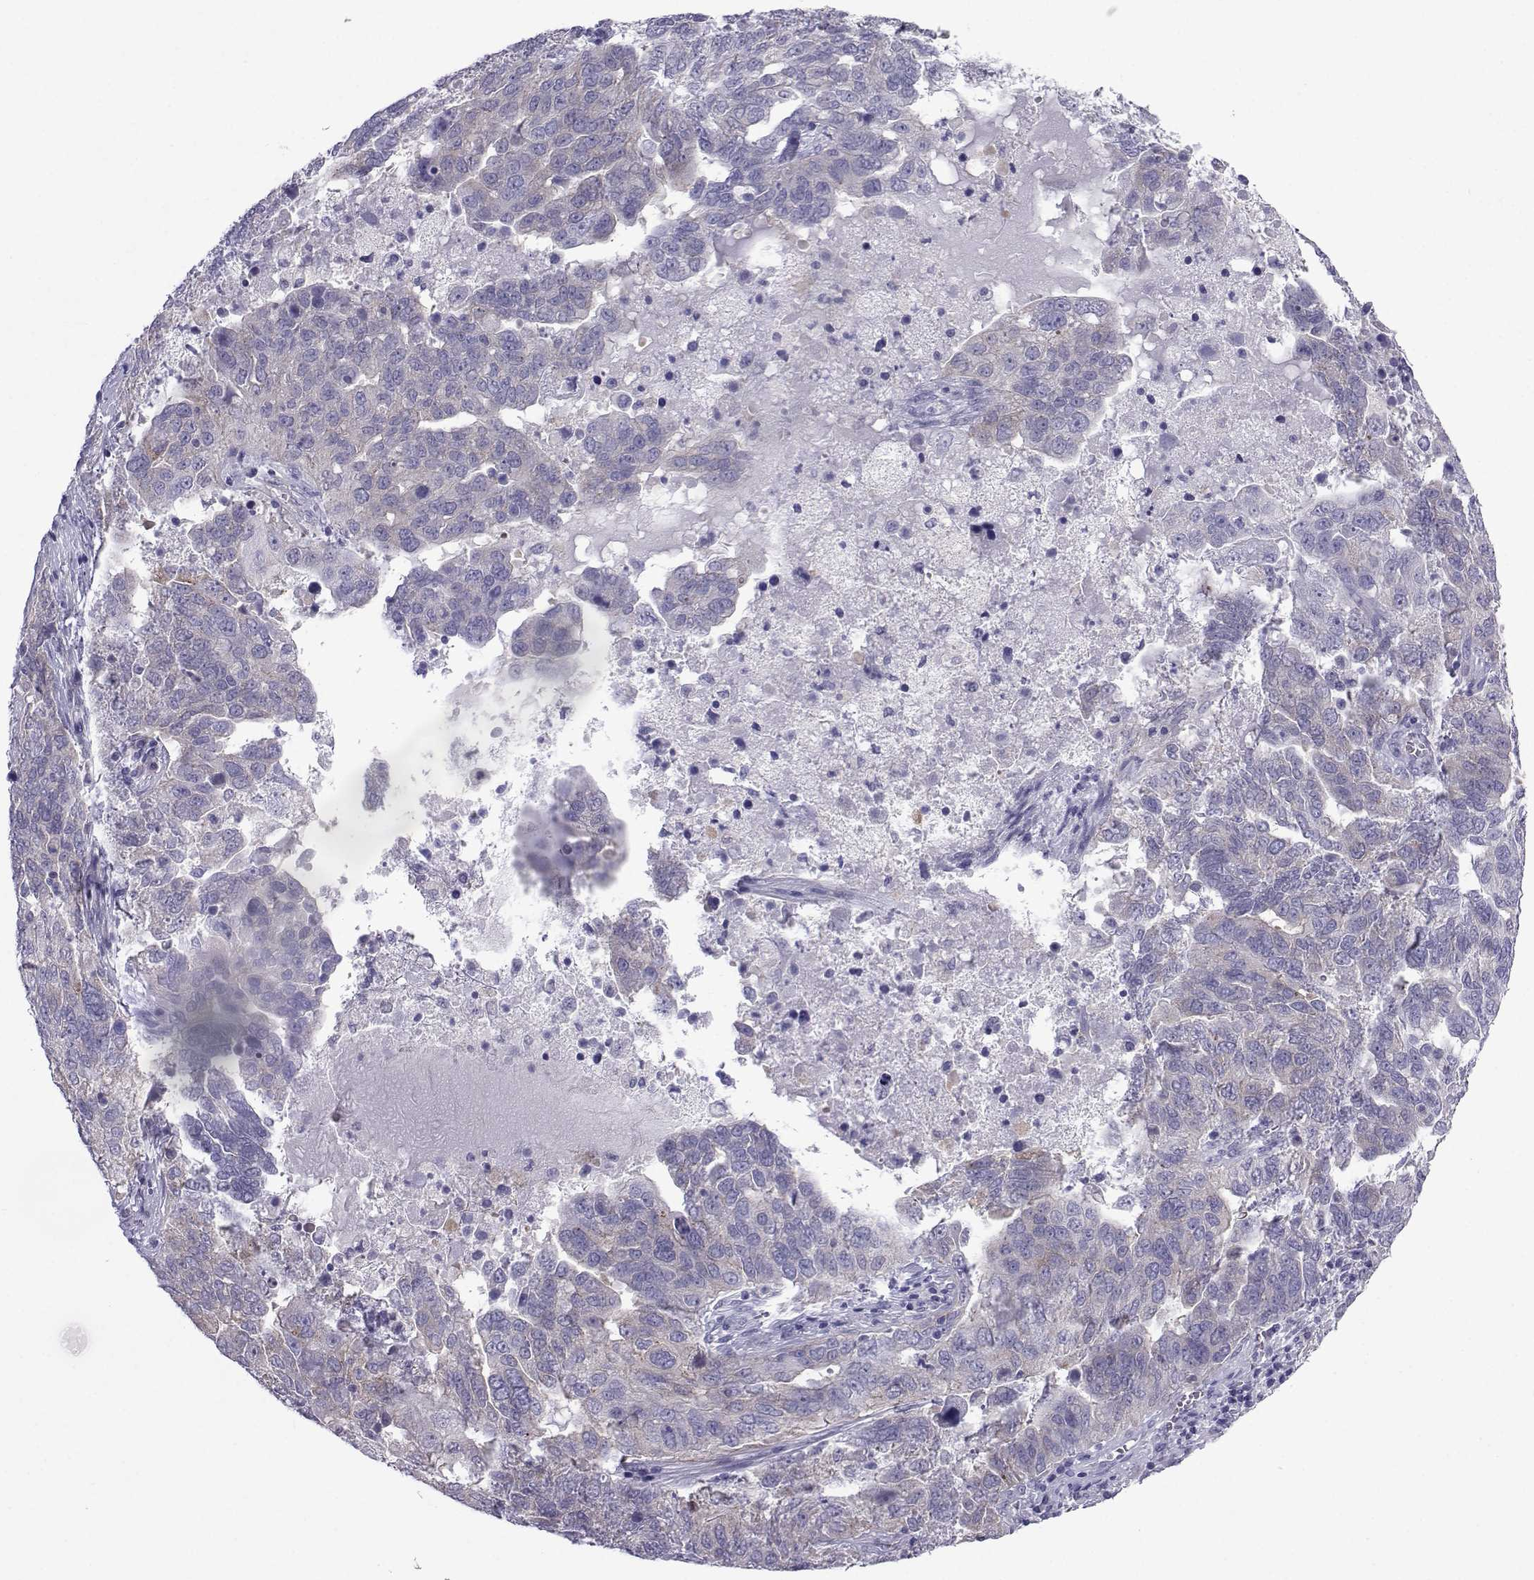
{"staining": {"intensity": "weak", "quantity": "<25%", "location": "cytoplasmic/membranous"}, "tissue": "ovarian cancer", "cell_type": "Tumor cells", "image_type": "cancer", "snomed": [{"axis": "morphology", "description": "Carcinoma, endometroid"}, {"axis": "topography", "description": "Soft tissue"}, {"axis": "topography", "description": "Ovary"}], "caption": "Immunohistochemistry (IHC) of human ovarian cancer (endometroid carcinoma) displays no expression in tumor cells.", "gene": "COL22A1", "patient": {"sex": "female", "age": 52}}